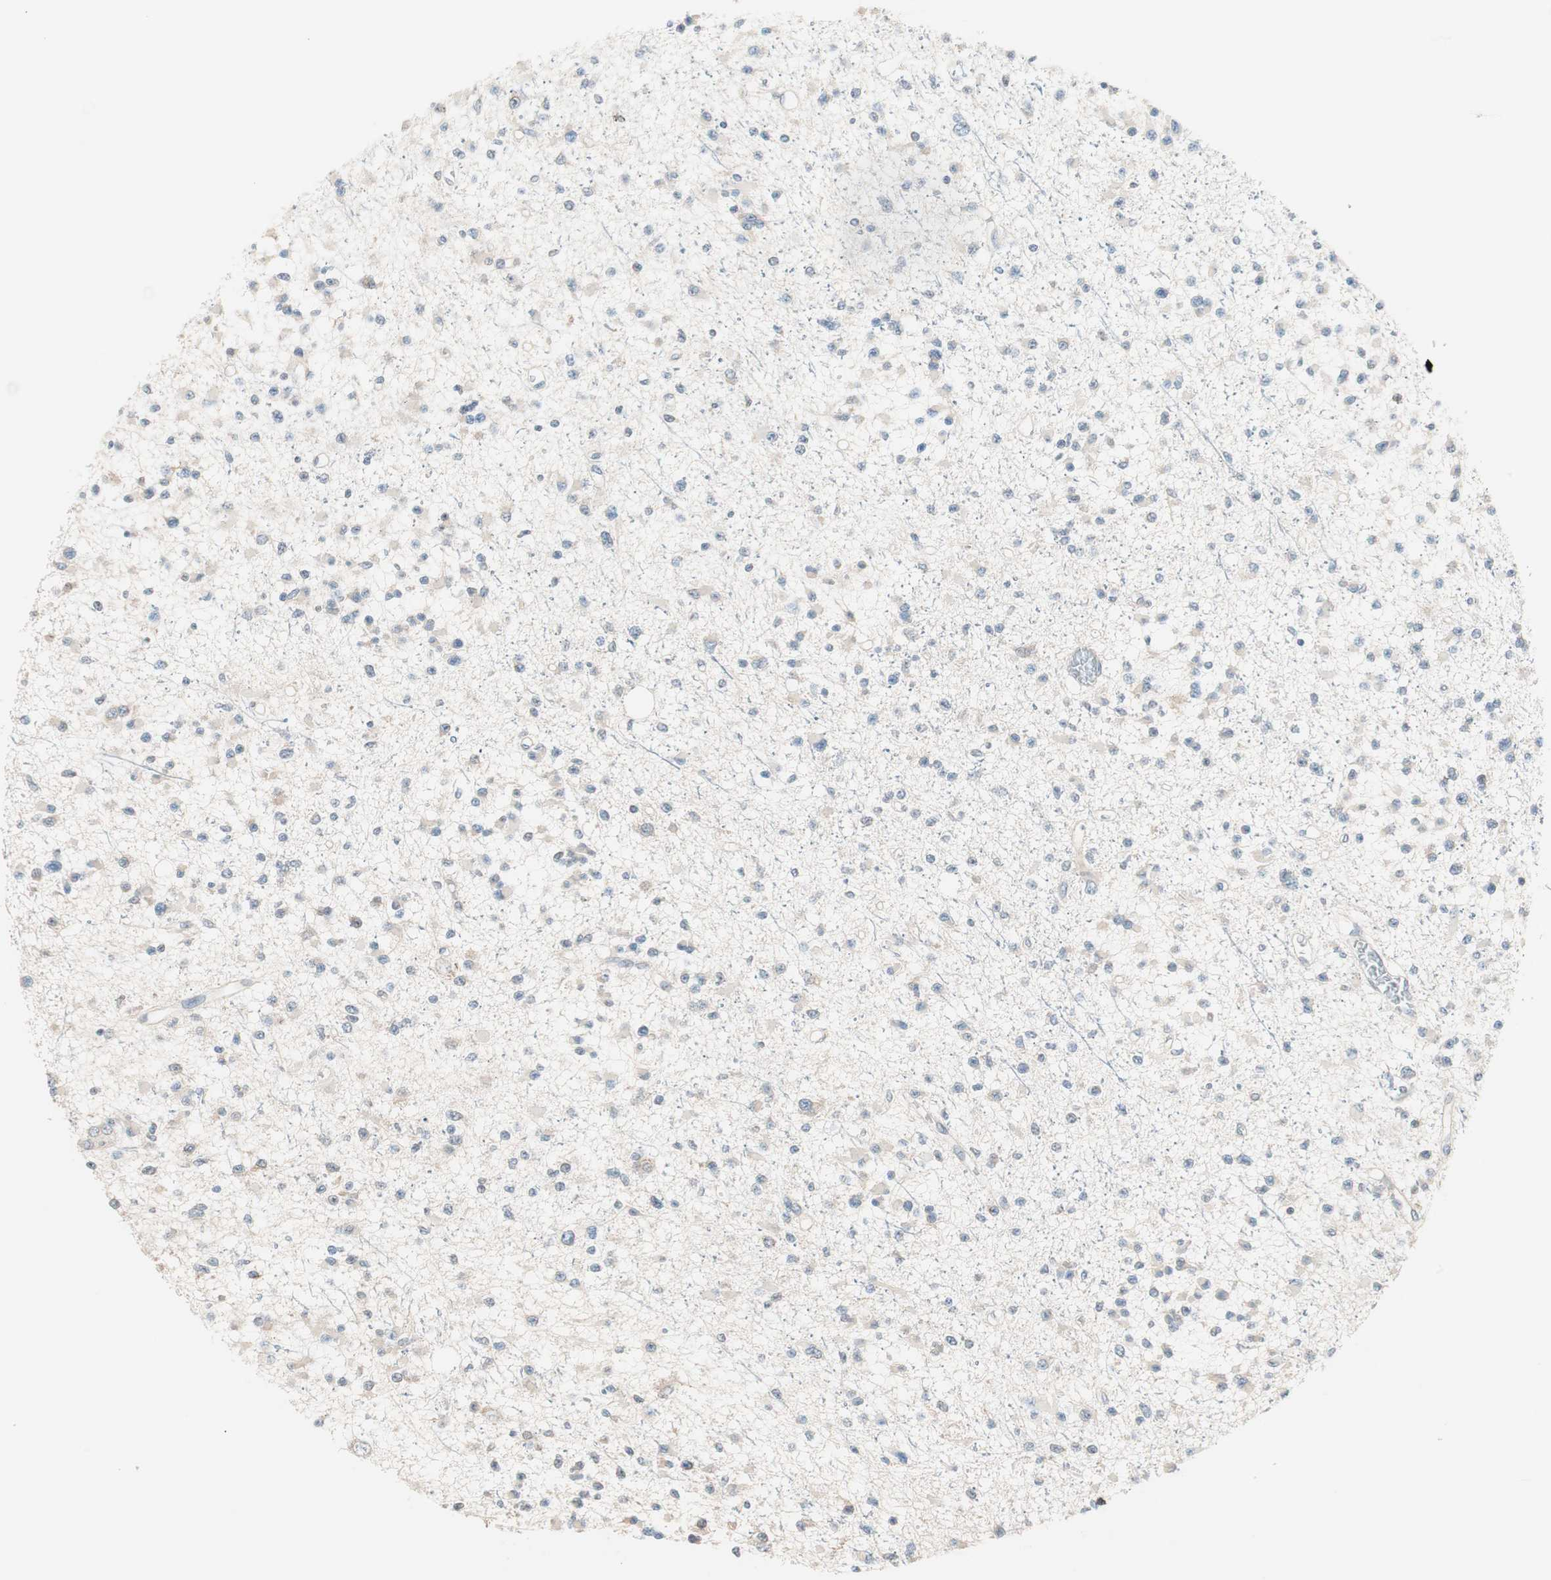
{"staining": {"intensity": "weak", "quantity": "<25%", "location": "cytoplasmic/membranous"}, "tissue": "glioma", "cell_type": "Tumor cells", "image_type": "cancer", "snomed": [{"axis": "morphology", "description": "Glioma, malignant, Low grade"}, {"axis": "topography", "description": "Brain"}], "caption": "This histopathology image is of glioma stained with IHC to label a protein in brown with the nuclei are counter-stained blue. There is no staining in tumor cells.", "gene": "RAD54B", "patient": {"sex": "female", "age": 22}}